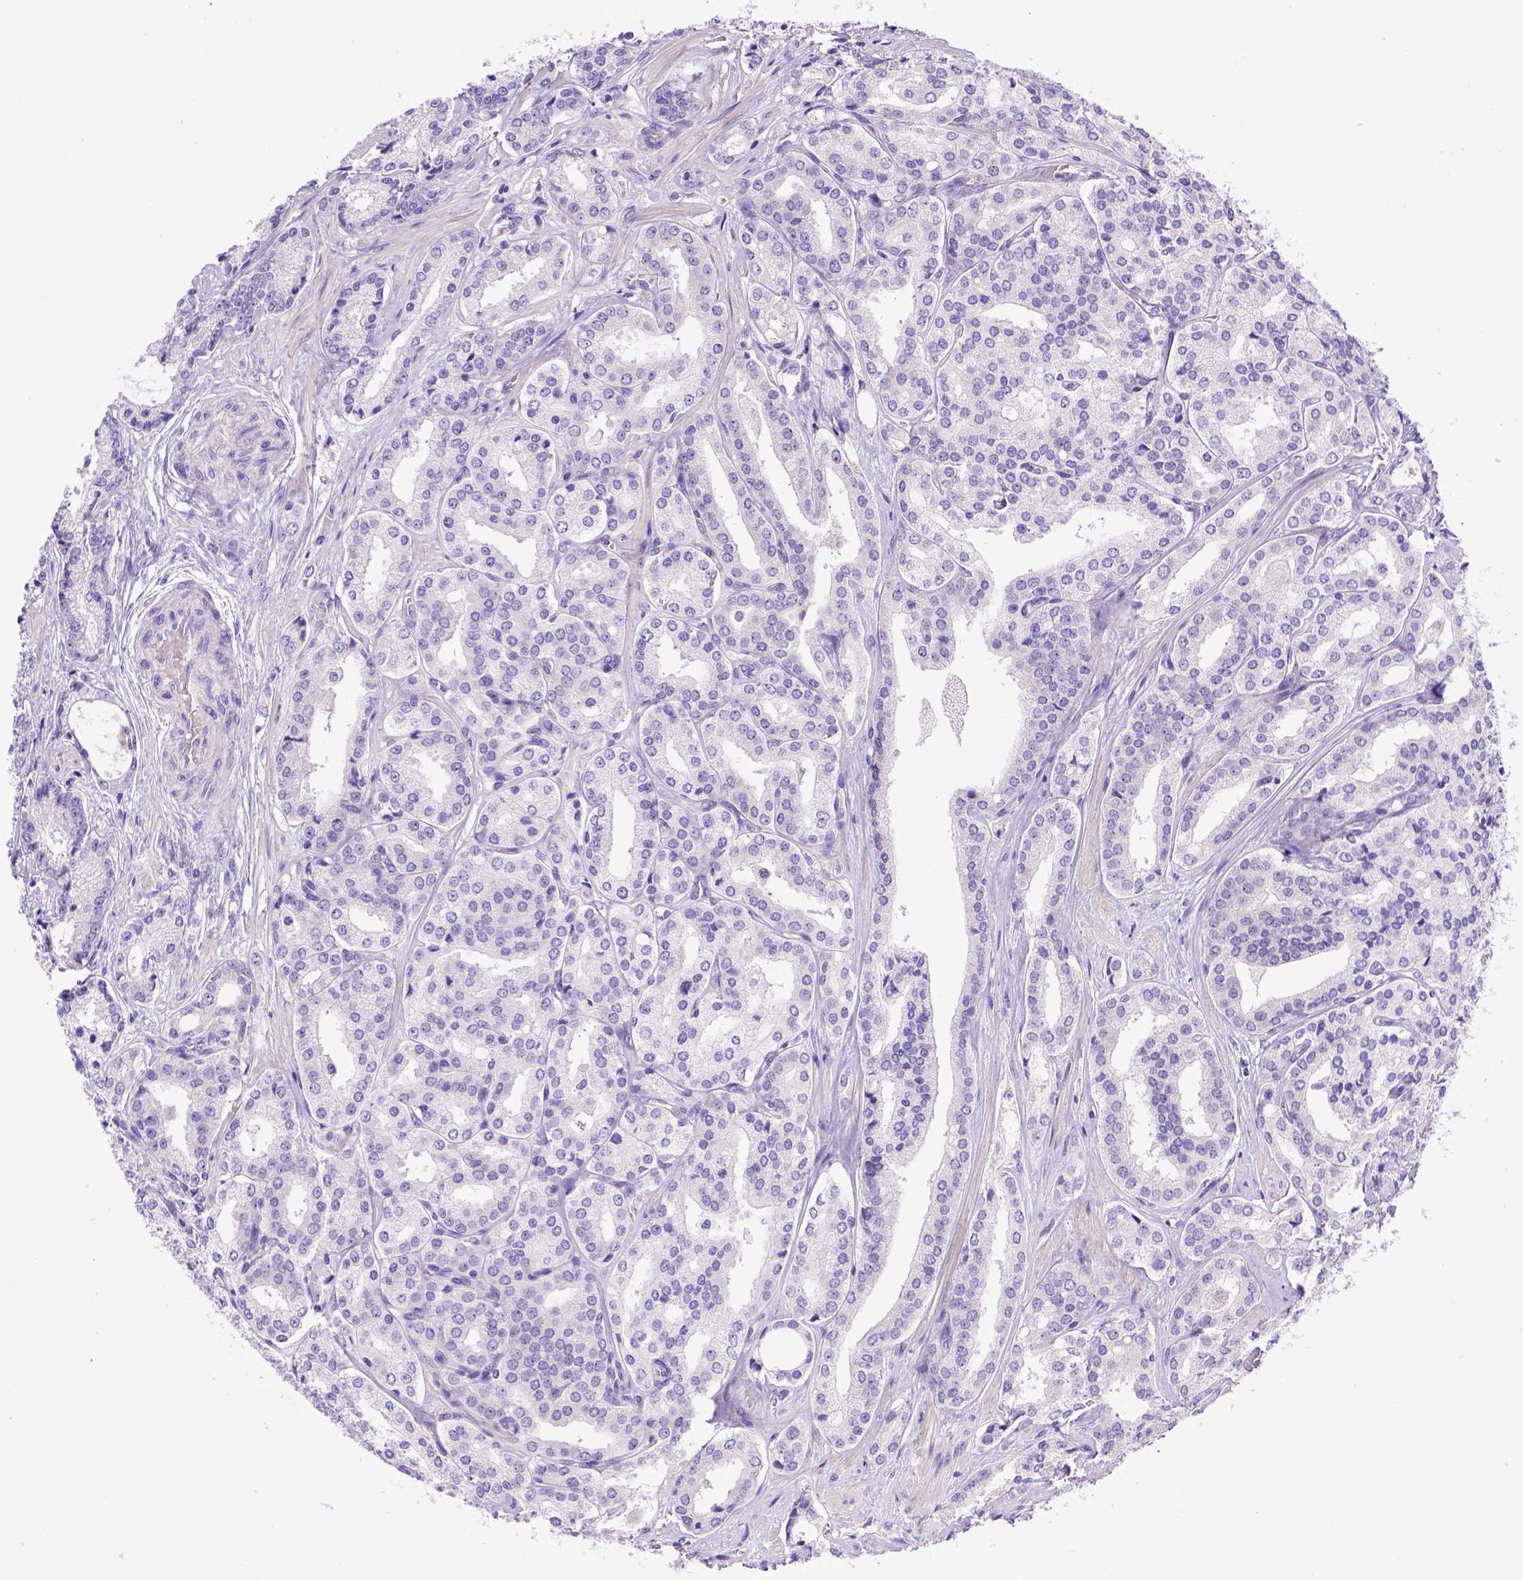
{"staining": {"intensity": "negative", "quantity": "none", "location": "none"}, "tissue": "prostate cancer", "cell_type": "Tumor cells", "image_type": "cancer", "snomed": [{"axis": "morphology", "description": "Adenocarcinoma, Low grade"}, {"axis": "topography", "description": "Prostate"}], "caption": "Protein analysis of prostate cancer (low-grade adenocarcinoma) shows no significant staining in tumor cells.", "gene": "CFAP300", "patient": {"sex": "male", "age": 56}}